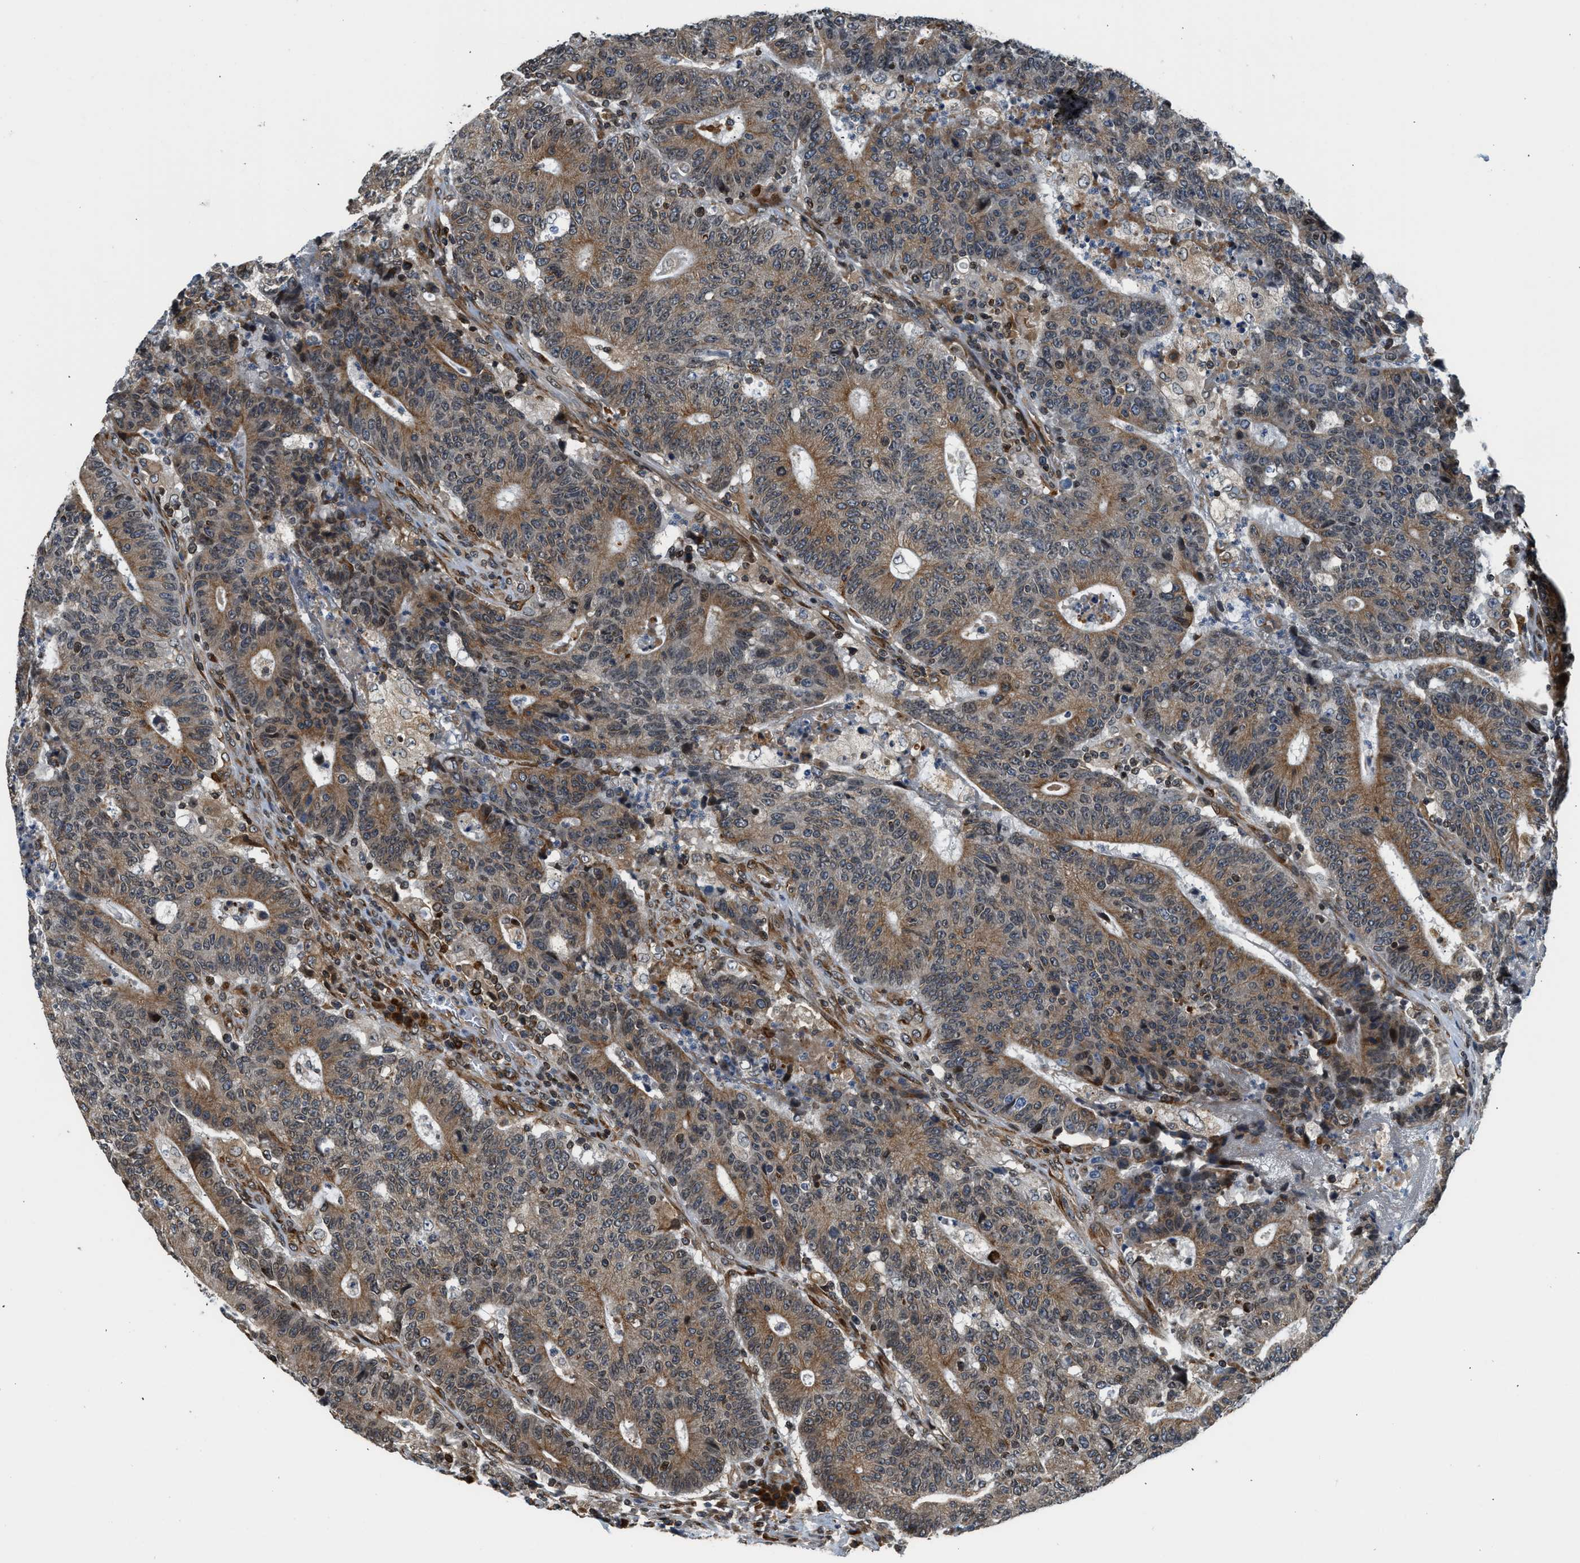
{"staining": {"intensity": "moderate", "quantity": ">75%", "location": "cytoplasmic/membranous"}, "tissue": "colorectal cancer", "cell_type": "Tumor cells", "image_type": "cancer", "snomed": [{"axis": "morphology", "description": "Normal tissue, NOS"}, {"axis": "morphology", "description": "Adenocarcinoma, NOS"}, {"axis": "topography", "description": "Colon"}], "caption": "Immunohistochemistry micrograph of neoplastic tissue: human colorectal adenocarcinoma stained using immunohistochemistry shows medium levels of moderate protein expression localized specifically in the cytoplasmic/membranous of tumor cells, appearing as a cytoplasmic/membranous brown color.", "gene": "RETREG3", "patient": {"sex": "female", "age": 75}}